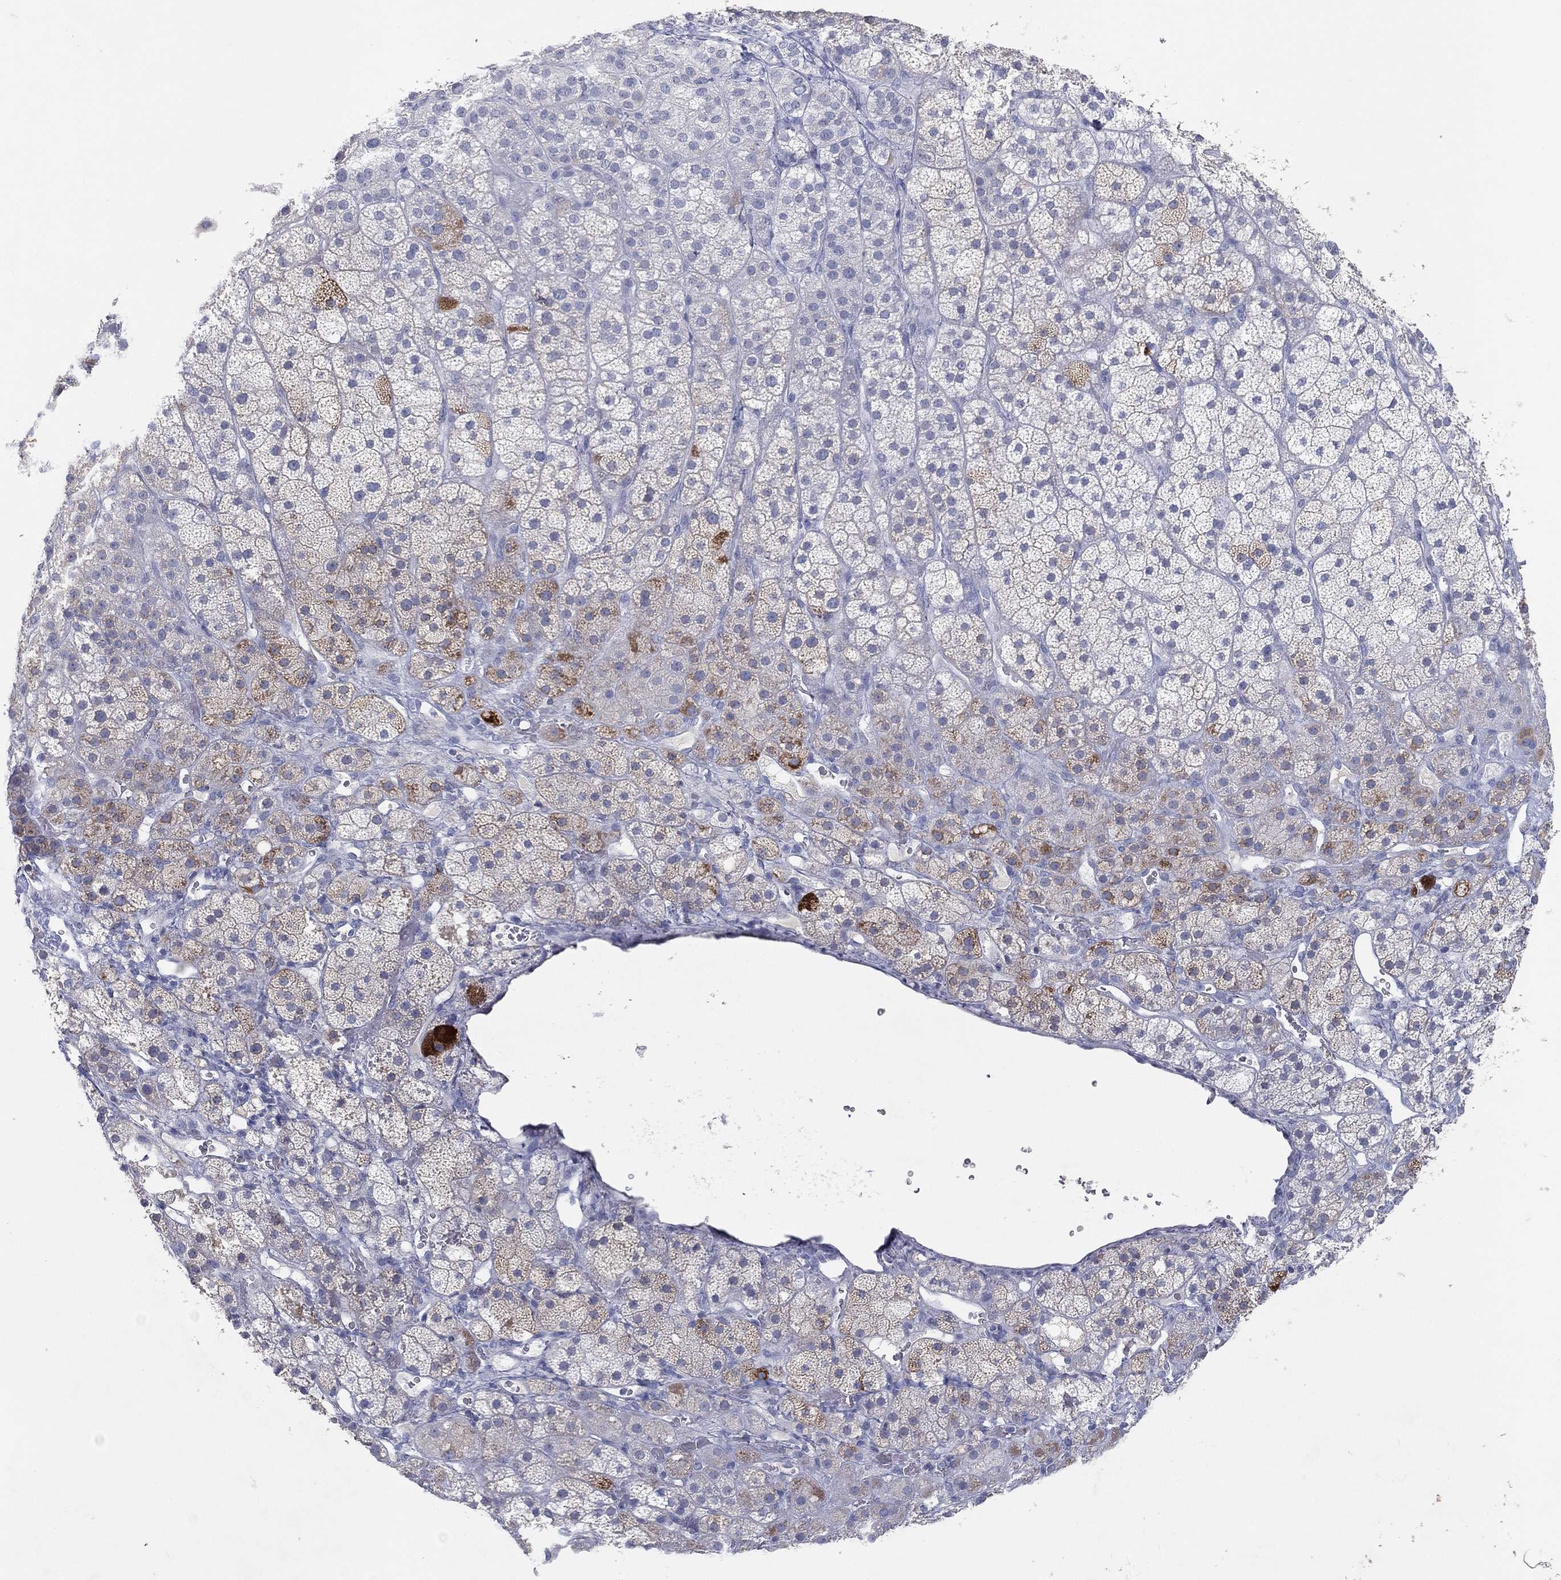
{"staining": {"intensity": "moderate", "quantity": "<25%", "location": "cytoplasmic/membranous"}, "tissue": "adrenal gland", "cell_type": "Glandular cells", "image_type": "normal", "snomed": [{"axis": "morphology", "description": "Normal tissue, NOS"}, {"axis": "topography", "description": "Adrenal gland"}], "caption": "IHC image of normal adrenal gland: human adrenal gland stained using immunohistochemistry (IHC) reveals low levels of moderate protein expression localized specifically in the cytoplasmic/membranous of glandular cells, appearing as a cytoplasmic/membranous brown color.", "gene": "CPT1B", "patient": {"sex": "male", "age": 57}}